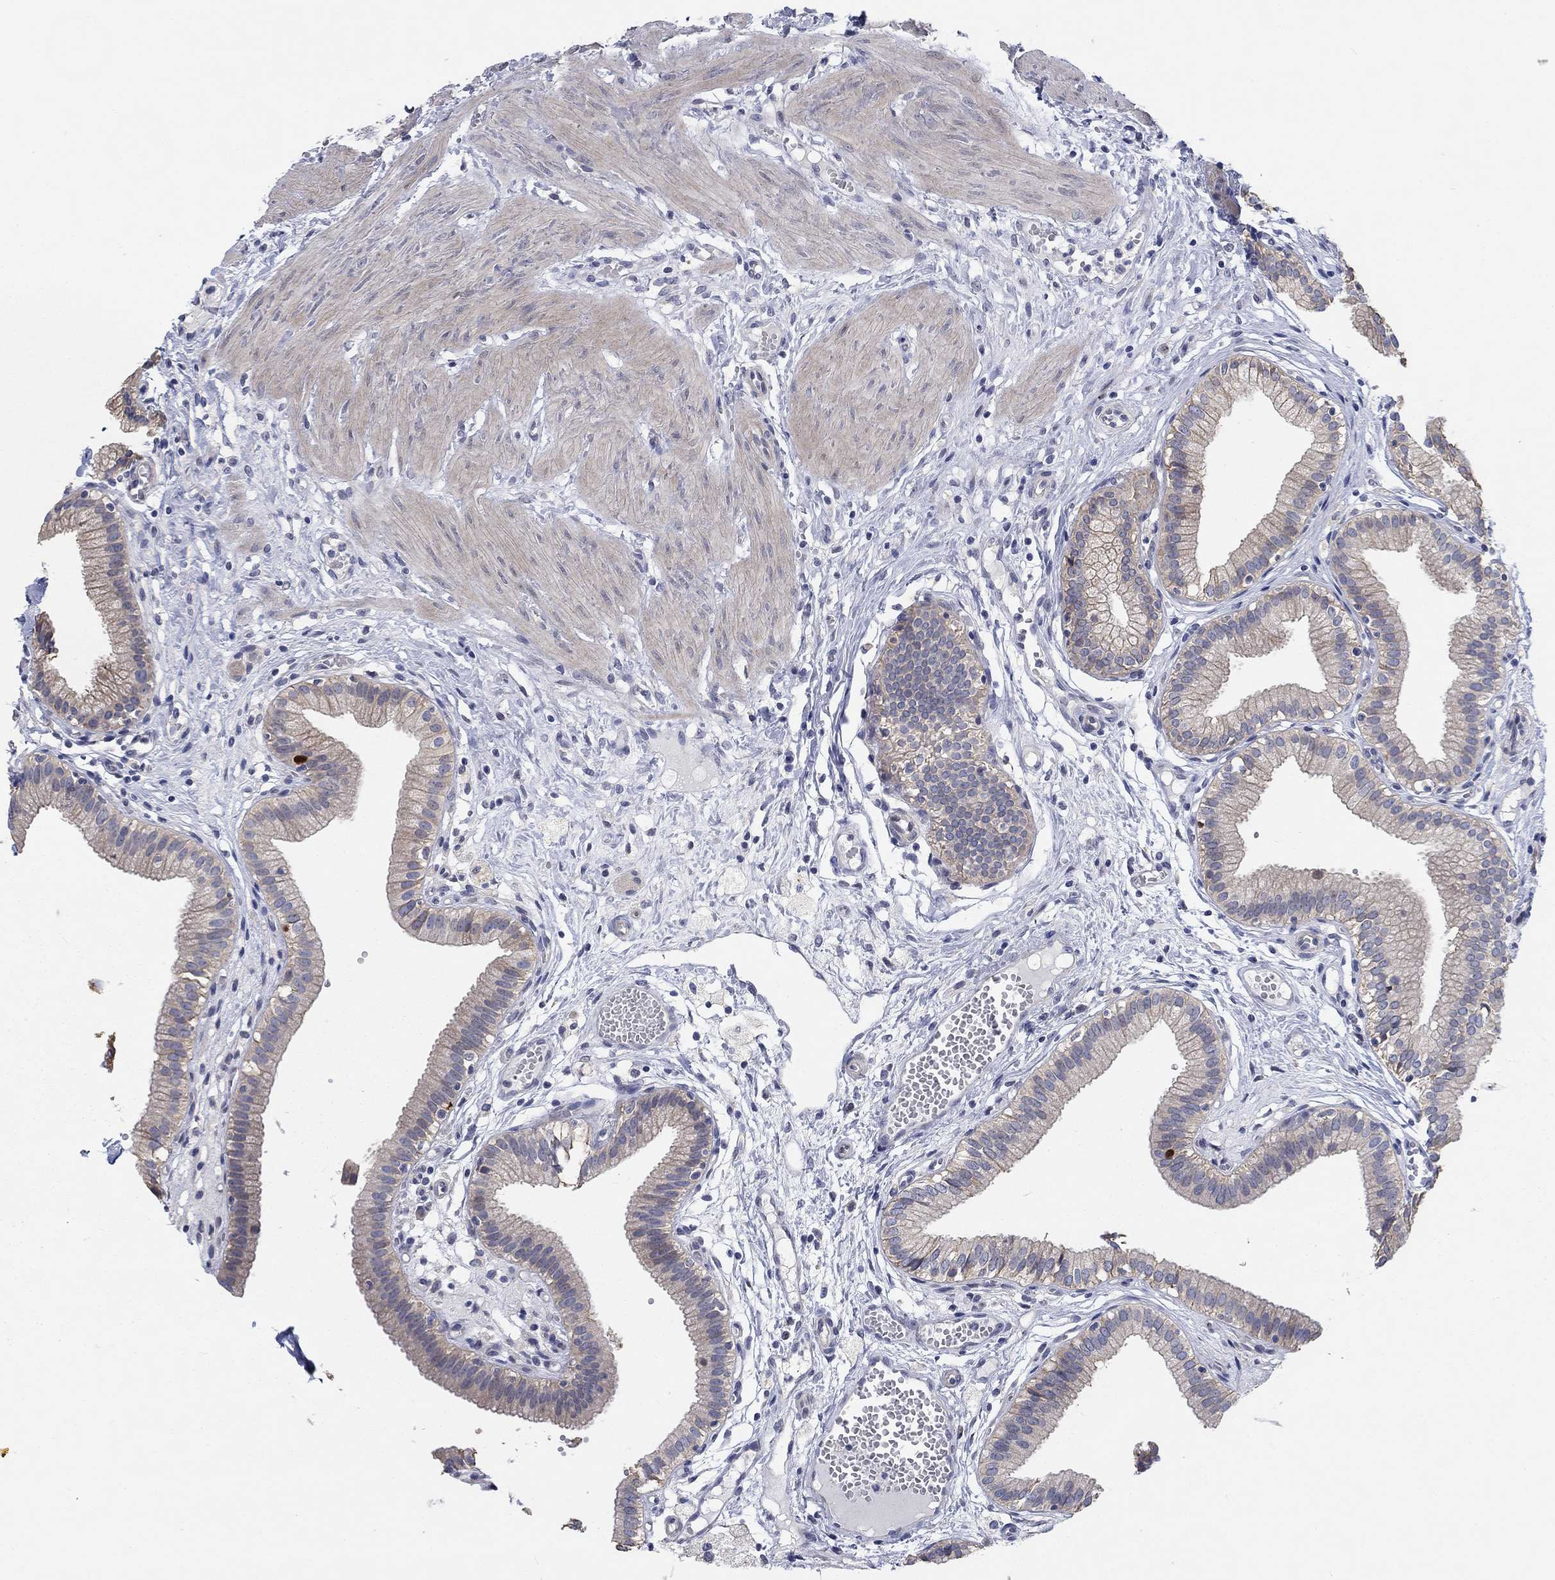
{"staining": {"intensity": "strong", "quantity": "<25%", "location": "nuclear"}, "tissue": "gallbladder", "cell_type": "Glandular cells", "image_type": "normal", "snomed": [{"axis": "morphology", "description": "Normal tissue, NOS"}, {"axis": "topography", "description": "Gallbladder"}], "caption": "A brown stain highlights strong nuclear staining of a protein in glandular cells of normal gallbladder. The staining was performed using DAB, with brown indicating positive protein expression. Nuclei are stained blue with hematoxylin.", "gene": "PRC1", "patient": {"sex": "female", "age": 24}}